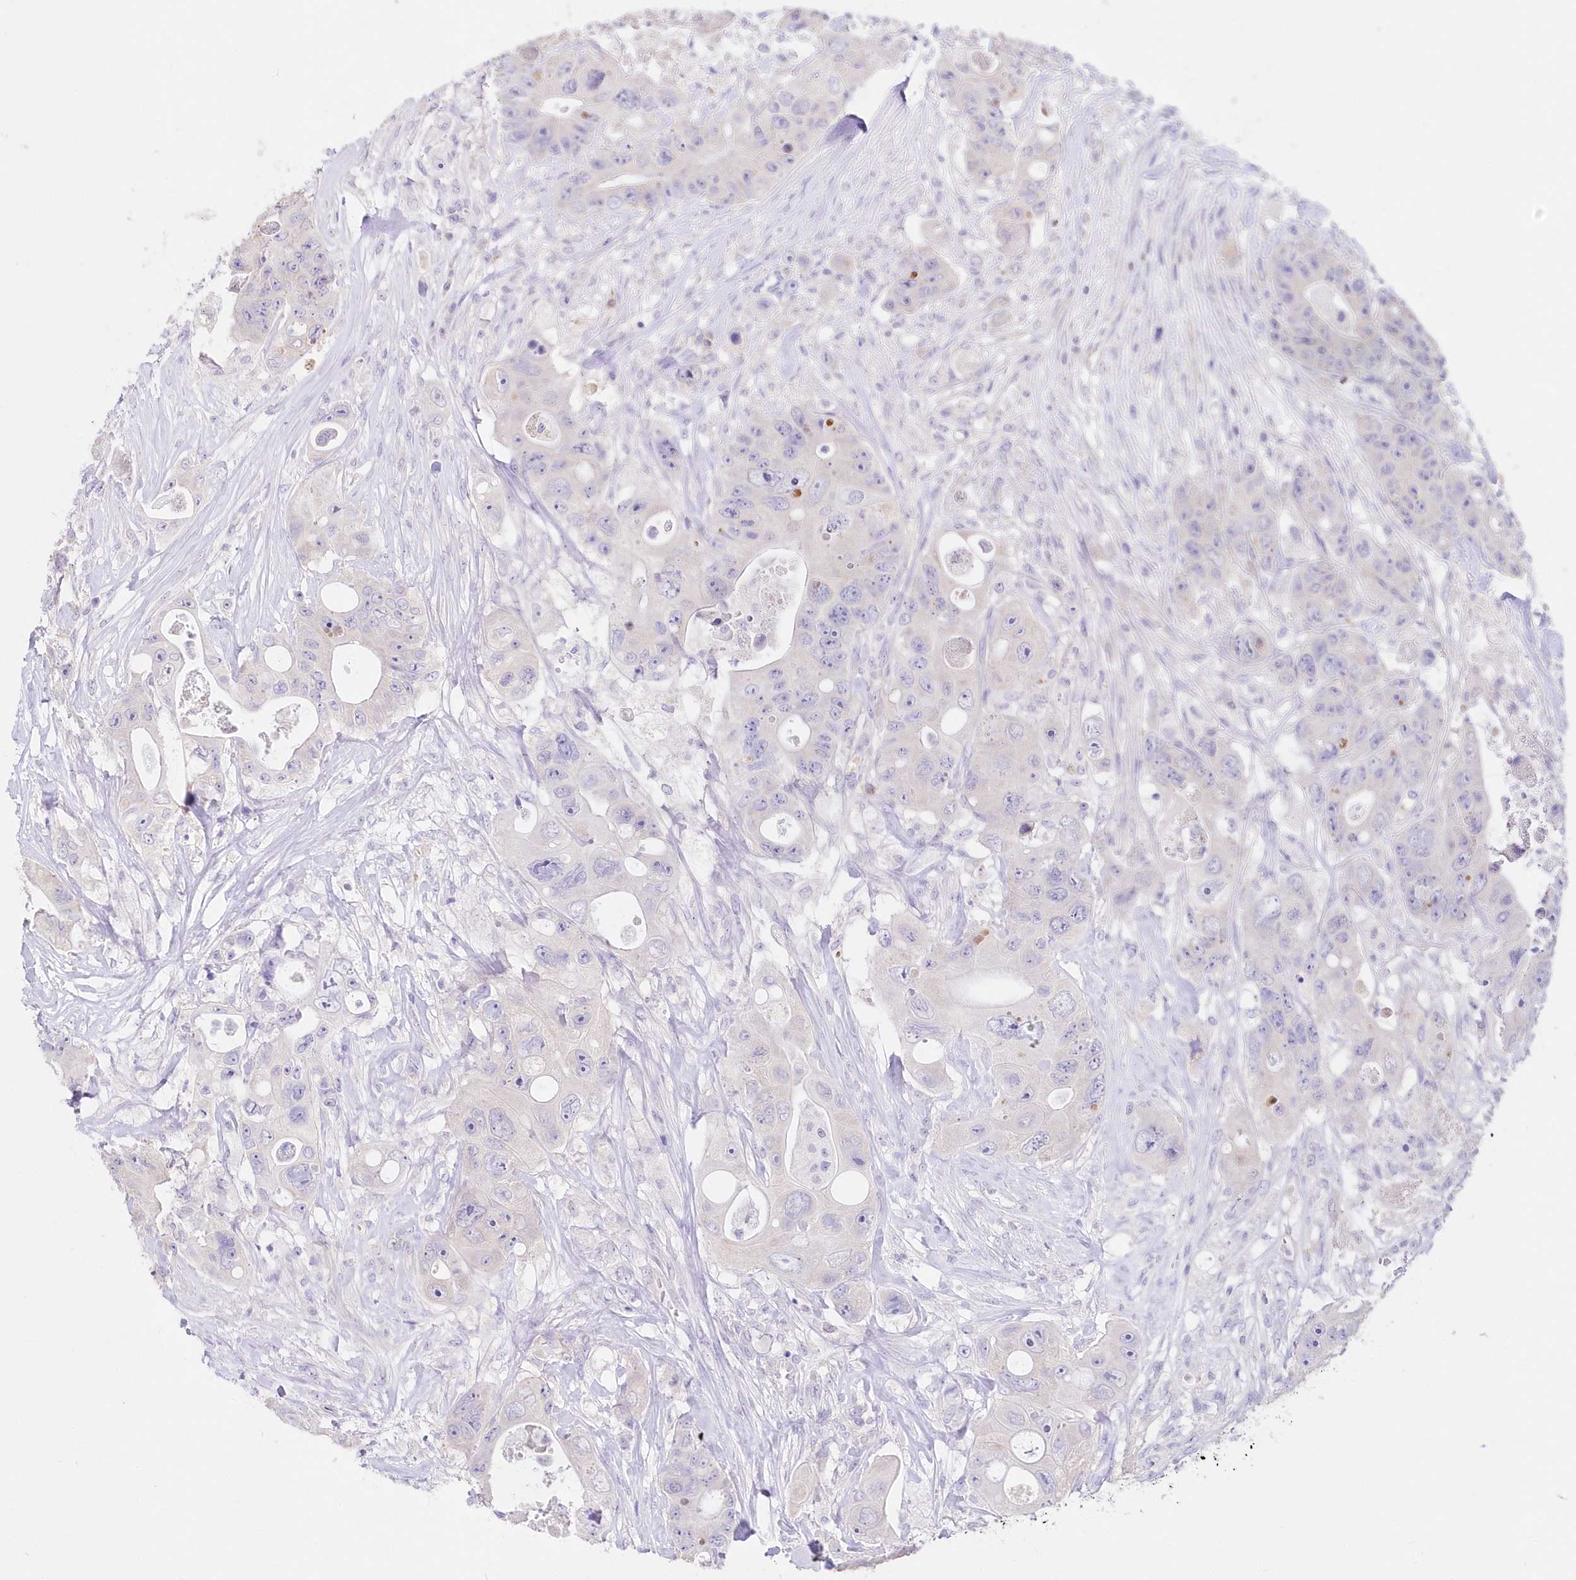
{"staining": {"intensity": "negative", "quantity": "none", "location": "none"}, "tissue": "colorectal cancer", "cell_type": "Tumor cells", "image_type": "cancer", "snomed": [{"axis": "morphology", "description": "Adenocarcinoma, NOS"}, {"axis": "topography", "description": "Colon"}], "caption": "IHC micrograph of neoplastic tissue: colorectal adenocarcinoma stained with DAB demonstrates no significant protein expression in tumor cells.", "gene": "STK17B", "patient": {"sex": "female", "age": 46}}